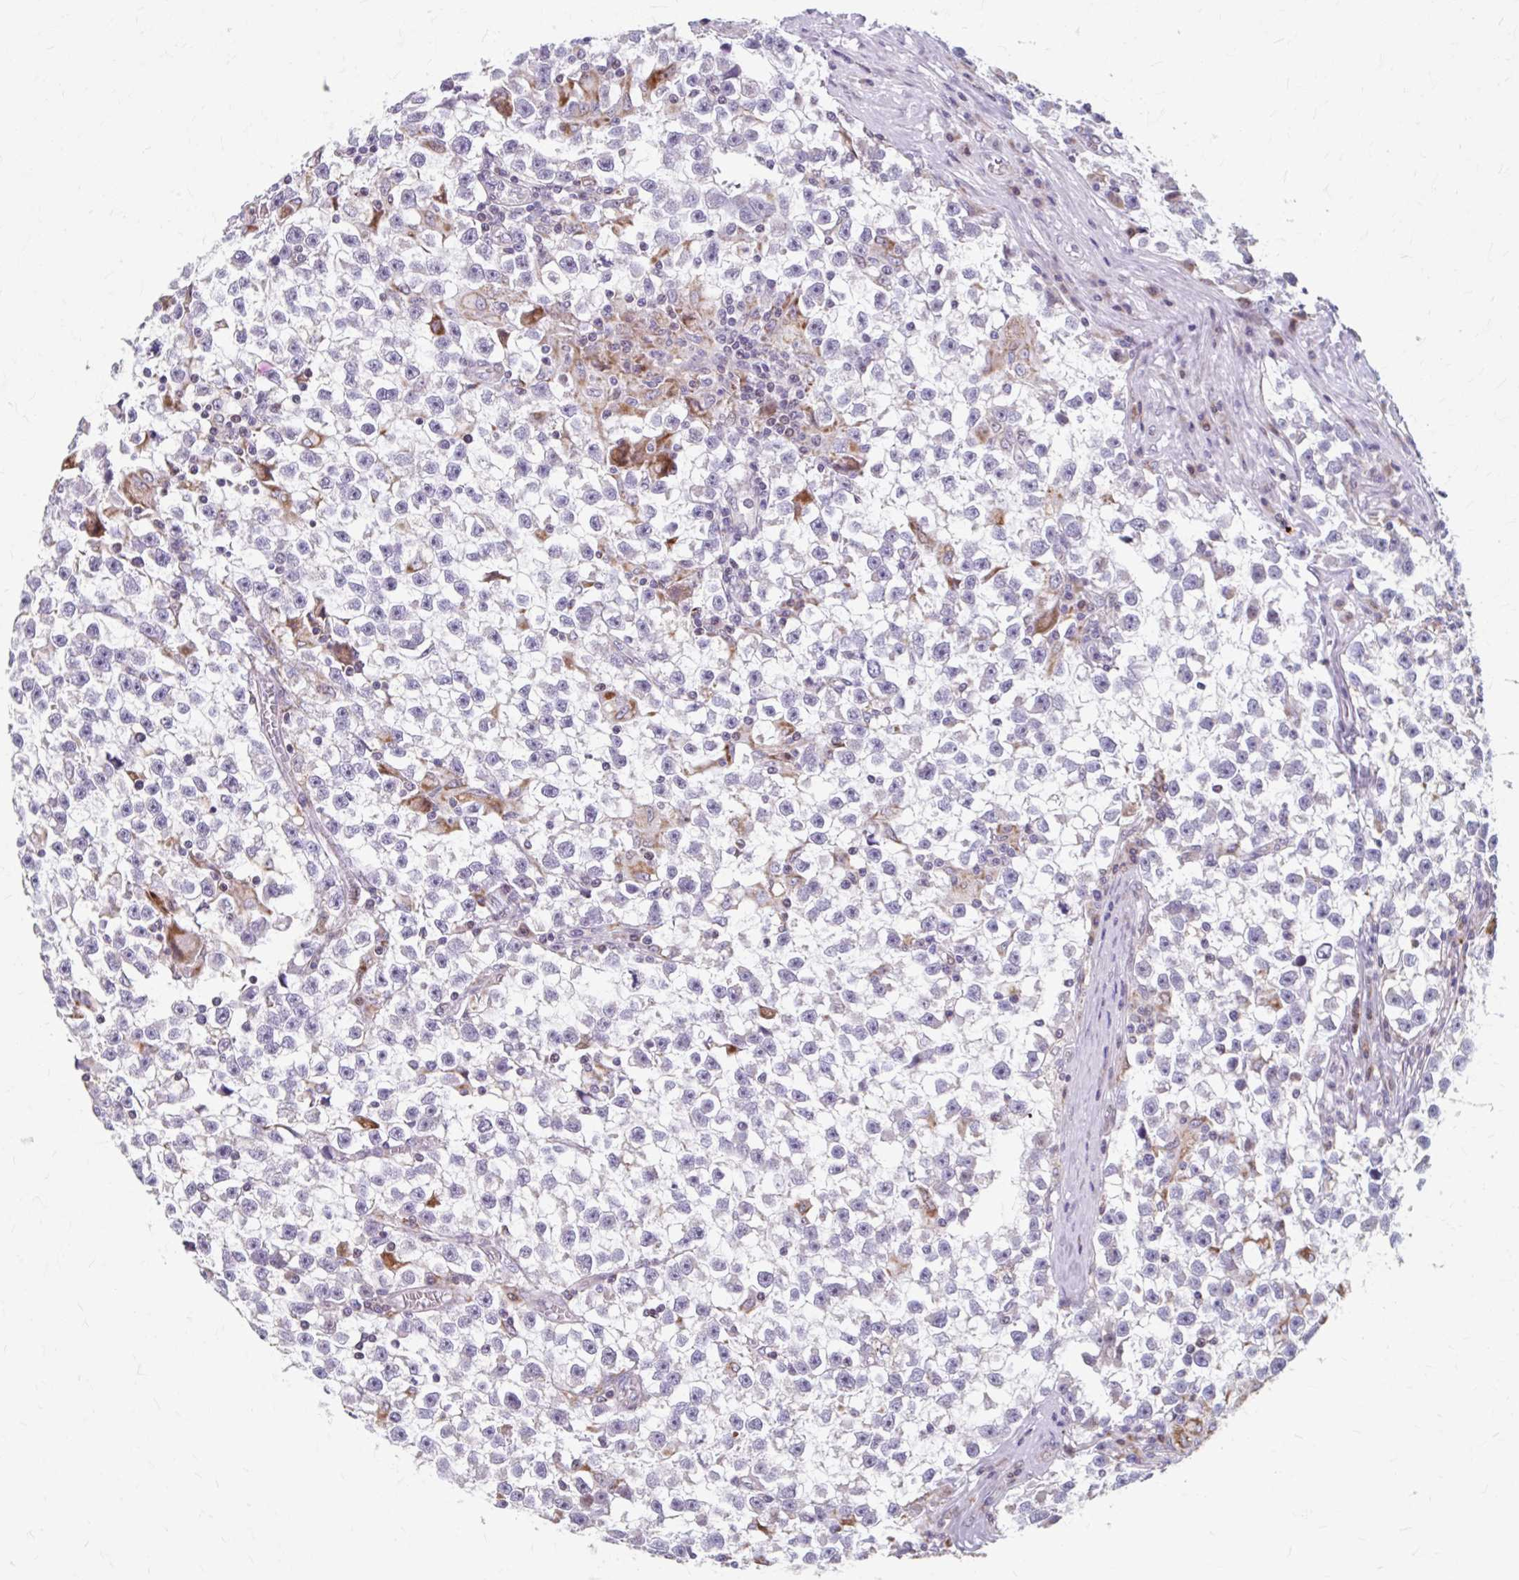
{"staining": {"intensity": "negative", "quantity": "none", "location": "none"}, "tissue": "testis cancer", "cell_type": "Tumor cells", "image_type": "cancer", "snomed": [{"axis": "morphology", "description": "Seminoma, NOS"}, {"axis": "topography", "description": "Testis"}], "caption": "Immunohistochemical staining of testis cancer (seminoma) demonstrates no significant positivity in tumor cells.", "gene": "BEAN1", "patient": {"sex": "male", "age": 31}}